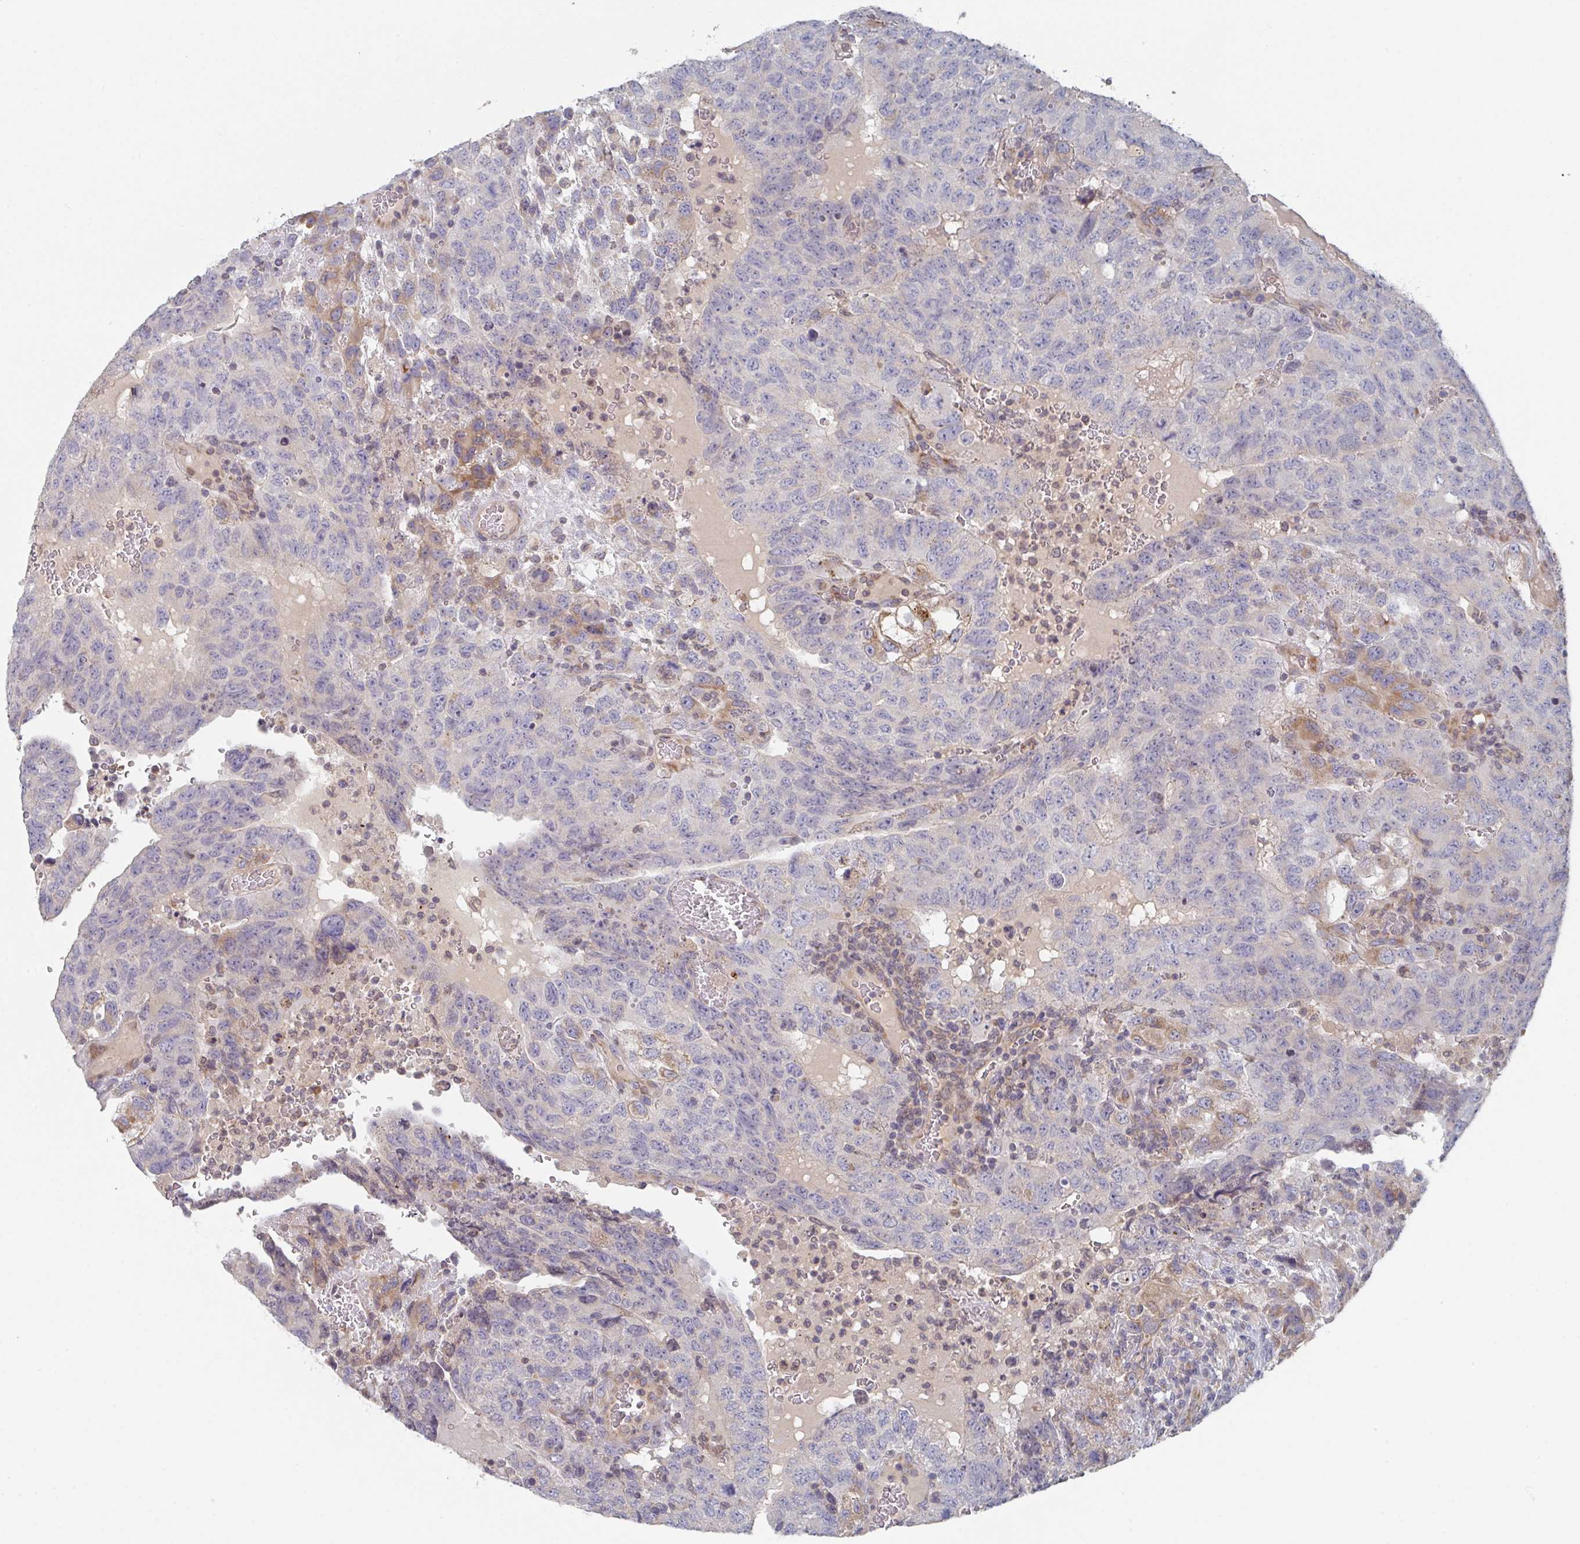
{"staining": {"intensity": "negative", "quantity": "none", "location": "none"}, "tissue": "testis cancer", "cell_type": "Tumor cells", "image_type": "cancer", "snomed": [{"axis": "morphology", "description": "Carcinoma, Embryonal, NOS"}, {"axis": "topography", "description": "Testis"}], "caption": "IHC histopathology image of human embryonal carcinoma (testis) stained for a protein (brown), which demonstrates no staining in tumor cells.", "gene": "ELOVL1", "patient": {"sex": "male", "age": 34}}